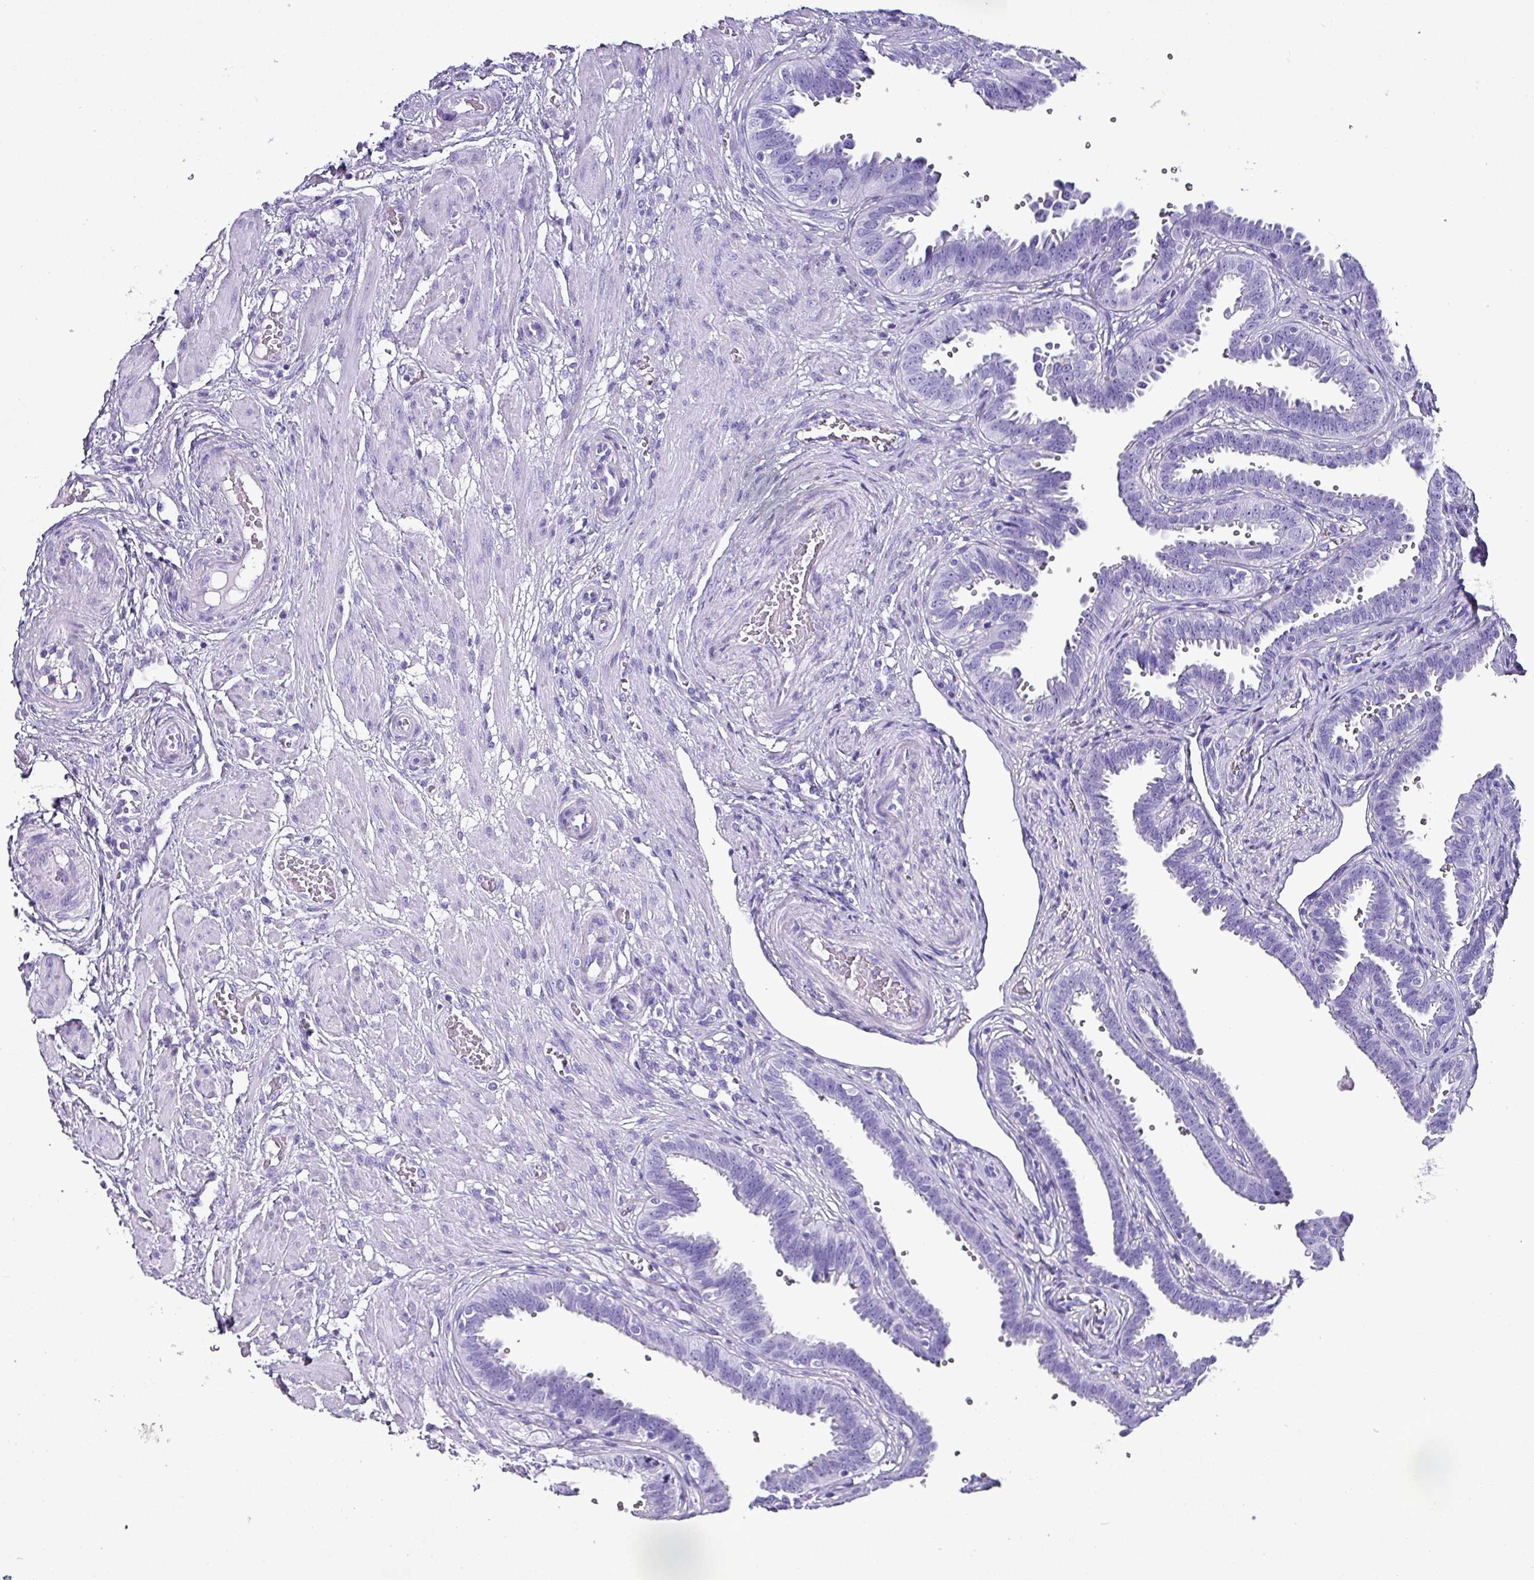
{"staining": {"intensity": "negative", "quantity": "none", "location": "none"}, "tissue": "fallopian tube", "cell_type": "Glandular cells", "image_type": "normal", "snomed": [{"axis": "morphology", "description": "Normal tissue, NOS"}, {"axis": "topography", "description": "Fallopian tube"}], "caption": "The histopathology image reveals no staining of glandular cells in benign fallopian tube. The staining is performed using DAB (3,3'-diaminobenzidine) brown chromogen with nuclei counter-stained in using hematoxylin.", "gene": "KRT6A", "patient": {"sex": "female", "age": 37}}